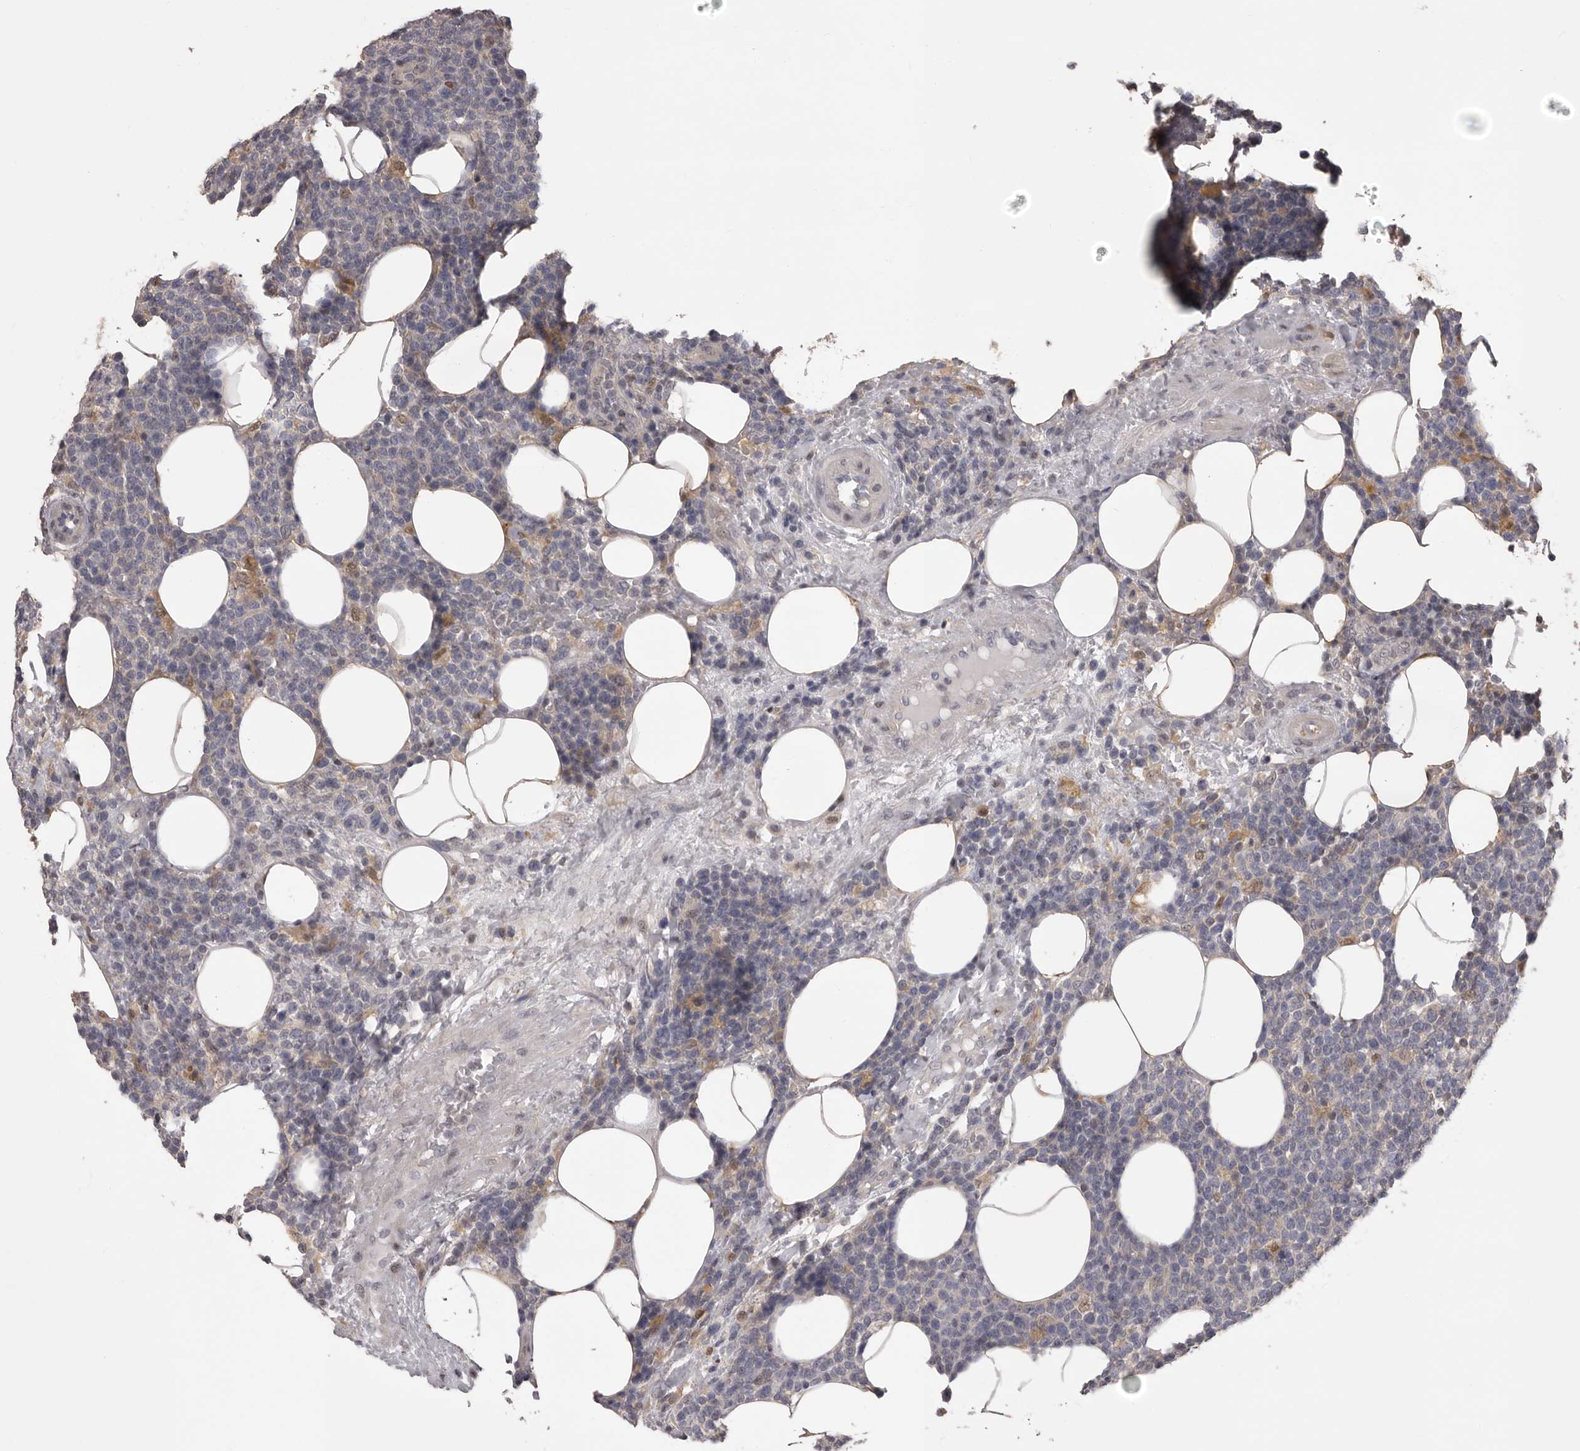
{"staining": {"intensity": "negative", "quantity": "none", "location": "none"}, "tissue": "lymphoma", "cell_type": "Tumor cells", "image_type": "cancer", "snomed": [{"axis": "morphology", "description": "Malignant lymphoma, non-Hodgkin's type, High grade"}, {"axis": "topography", "description": "Lymph node"}], "caption": "An image of human high-grade malignant lymphoma, non-Hodgkin's type is negative for staining in tumor cells.", "gene": "MDH1", "patient": {"sex": "male", "age": 61}}